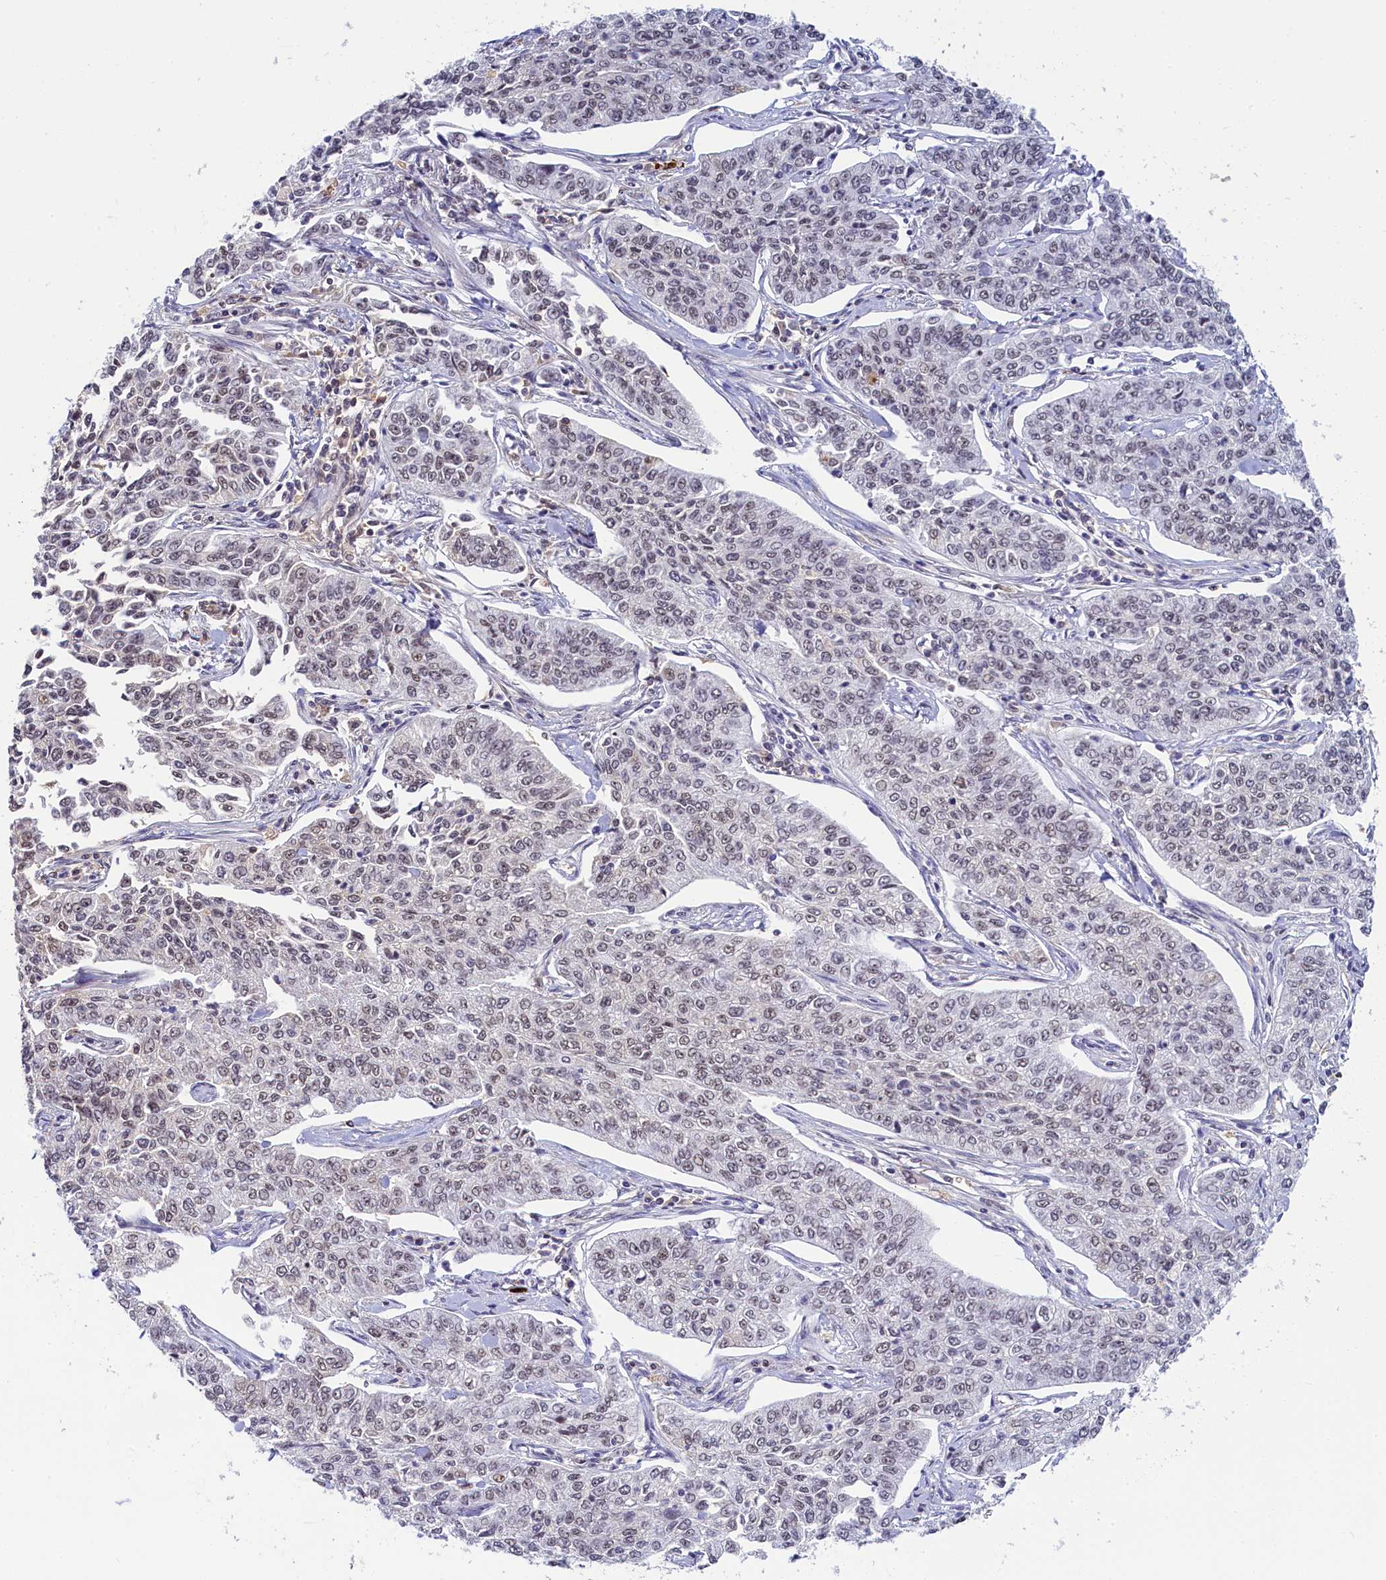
{"staining": {"intensity": "weak", "quantity": "25%-75%", "location": "nuclear"}, "tissue": "cervical cancer", "cell_type": "Tumor cells", "image_type": "cancer", "snomed": [{"axis": "morphology", "description": "Squamous cell carcinoma, NOS"}, {"axis": "topography", "description": "Cervix"}], "caption": "Human cervical squamous cell carcinoma stained with a protein marker reveals weak staining in tumor cells.", "gene": "INTS14", "patient": {"sex": "female", "age": 35}}